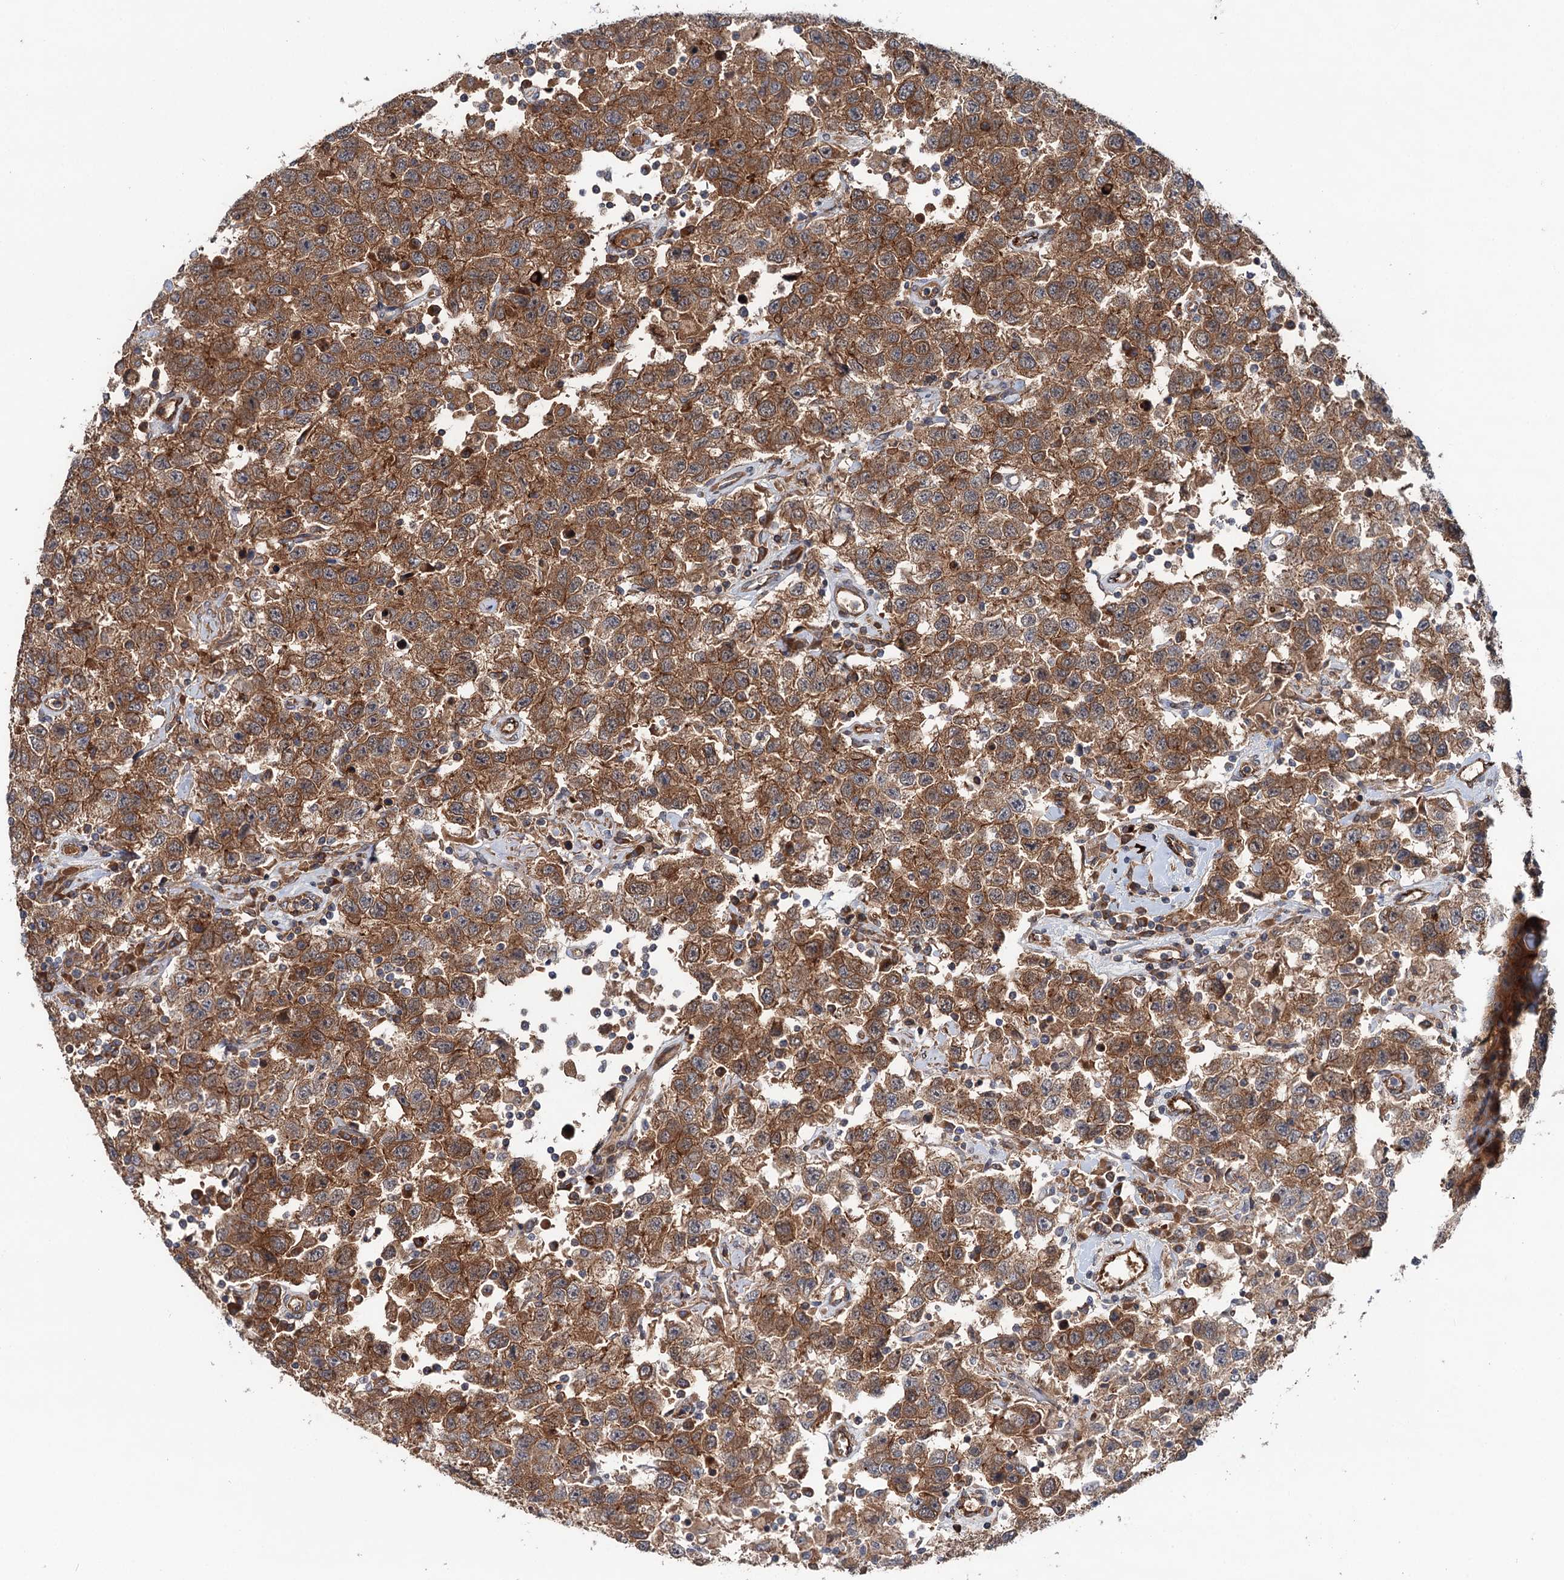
{"staining": {"intensity": "moderate", "quantity": "25%-75%", "location": "cytoplasmic/membranous"}, "tissue": "testis cancer", "cell_type": "Tumor cells", "image_type": "cancer", "snomed": [{"axis": "morphology", "description": "Seminoma, NOS"}, {"axis": "topography", "description": "Testis"}], "caption": "Testis seminoma was stained to show a protein in brown. There is medium levels of moderate cytoplasmic/membranous expression in about 25%-75% of tumor cells.", "gene": "ADGRG4", "patient": {"sex": "male", "age": 41}}